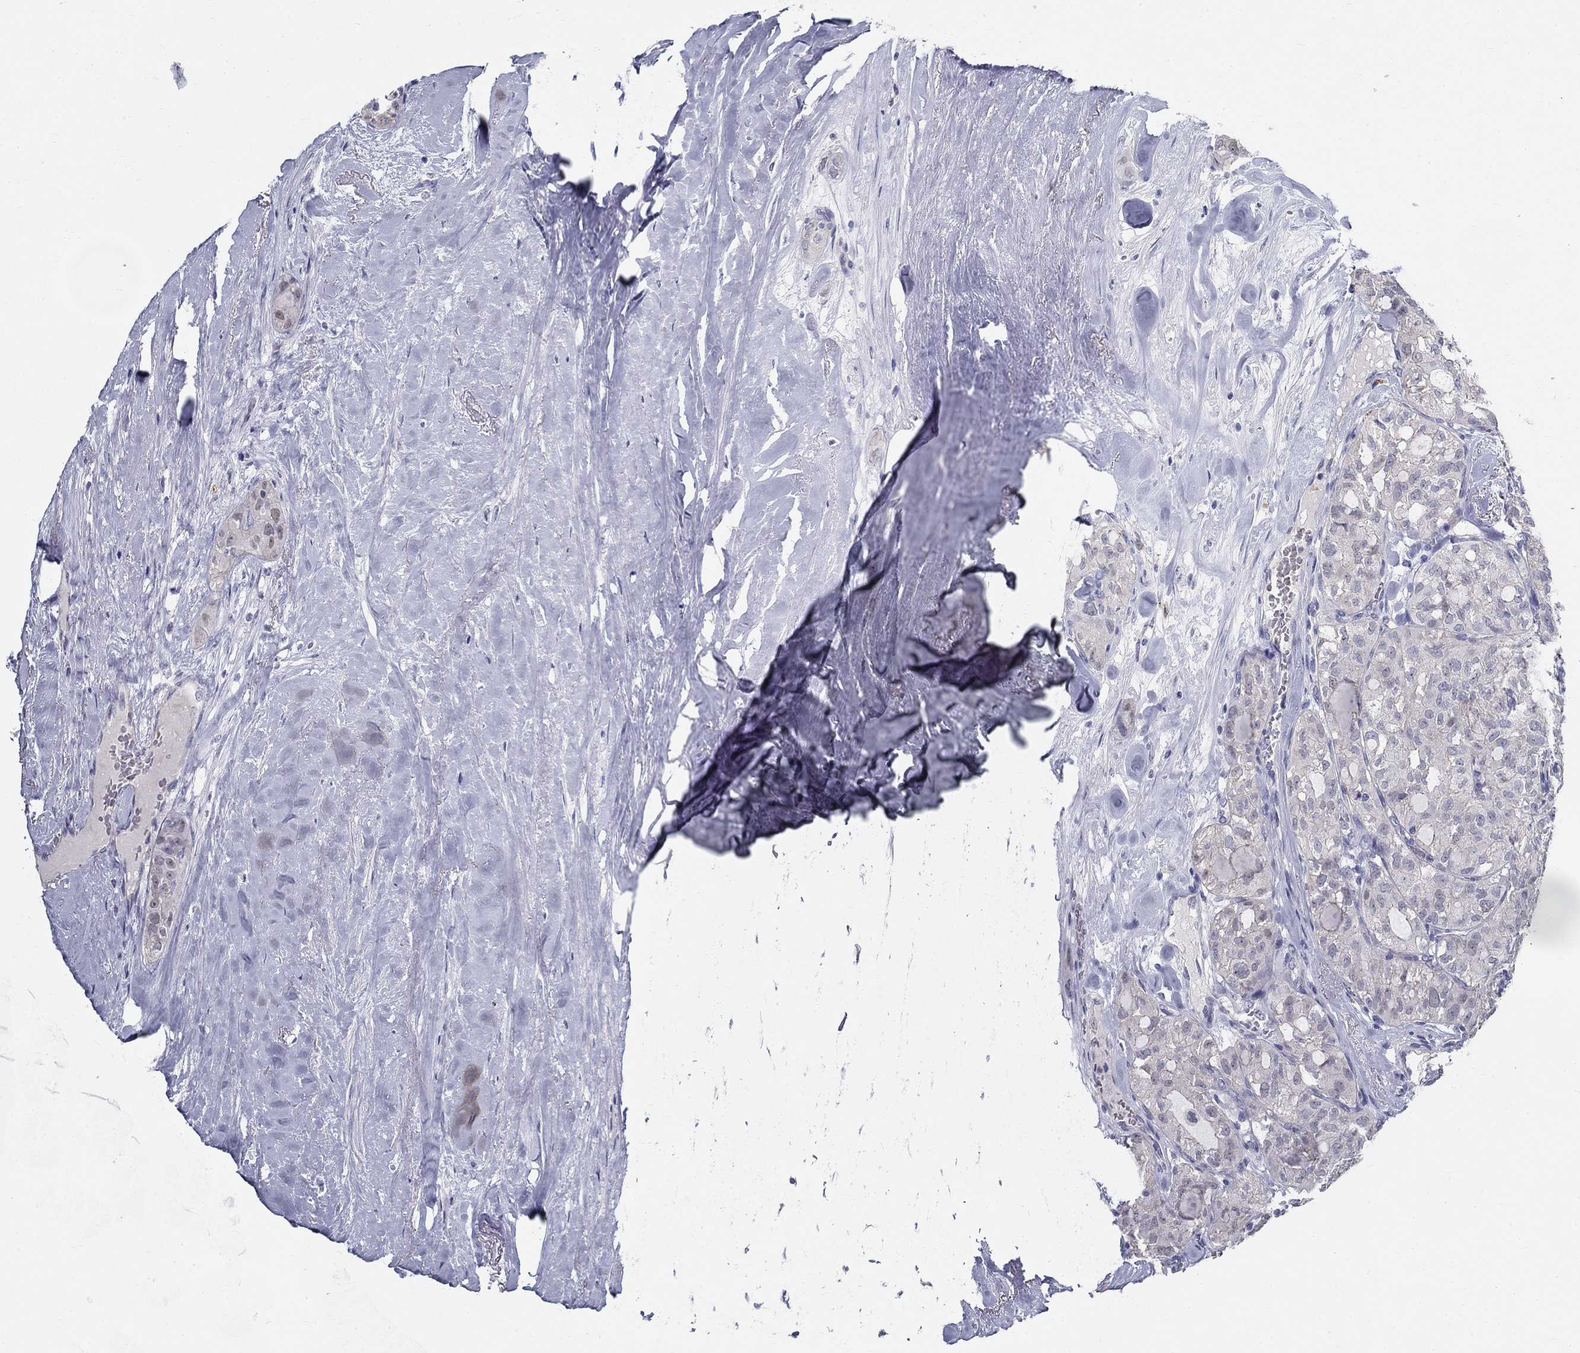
{"staining": {"intensity": "negative", "quantity": "none", "location": "none"}, "tissue": "thyroid cancer", "cell_type": "Tumor cells", "image_type": "cancer", "snomed": [{"axis": "morphology", "description": "Follicular adenoma carcinoma, NOS"}, {"axis": "topography", "description": "Thyroid gland"}], "caption": "Tumor cells show no significant positivity in thyroid cancer. The staining is performed using DAB (3,3'-diaminobenzidine) brown chromogen with nuclei counter-stained in using hematoxylin.", "gene": "GUCA1A", "patient": {"sex": "male", "age": 75}}